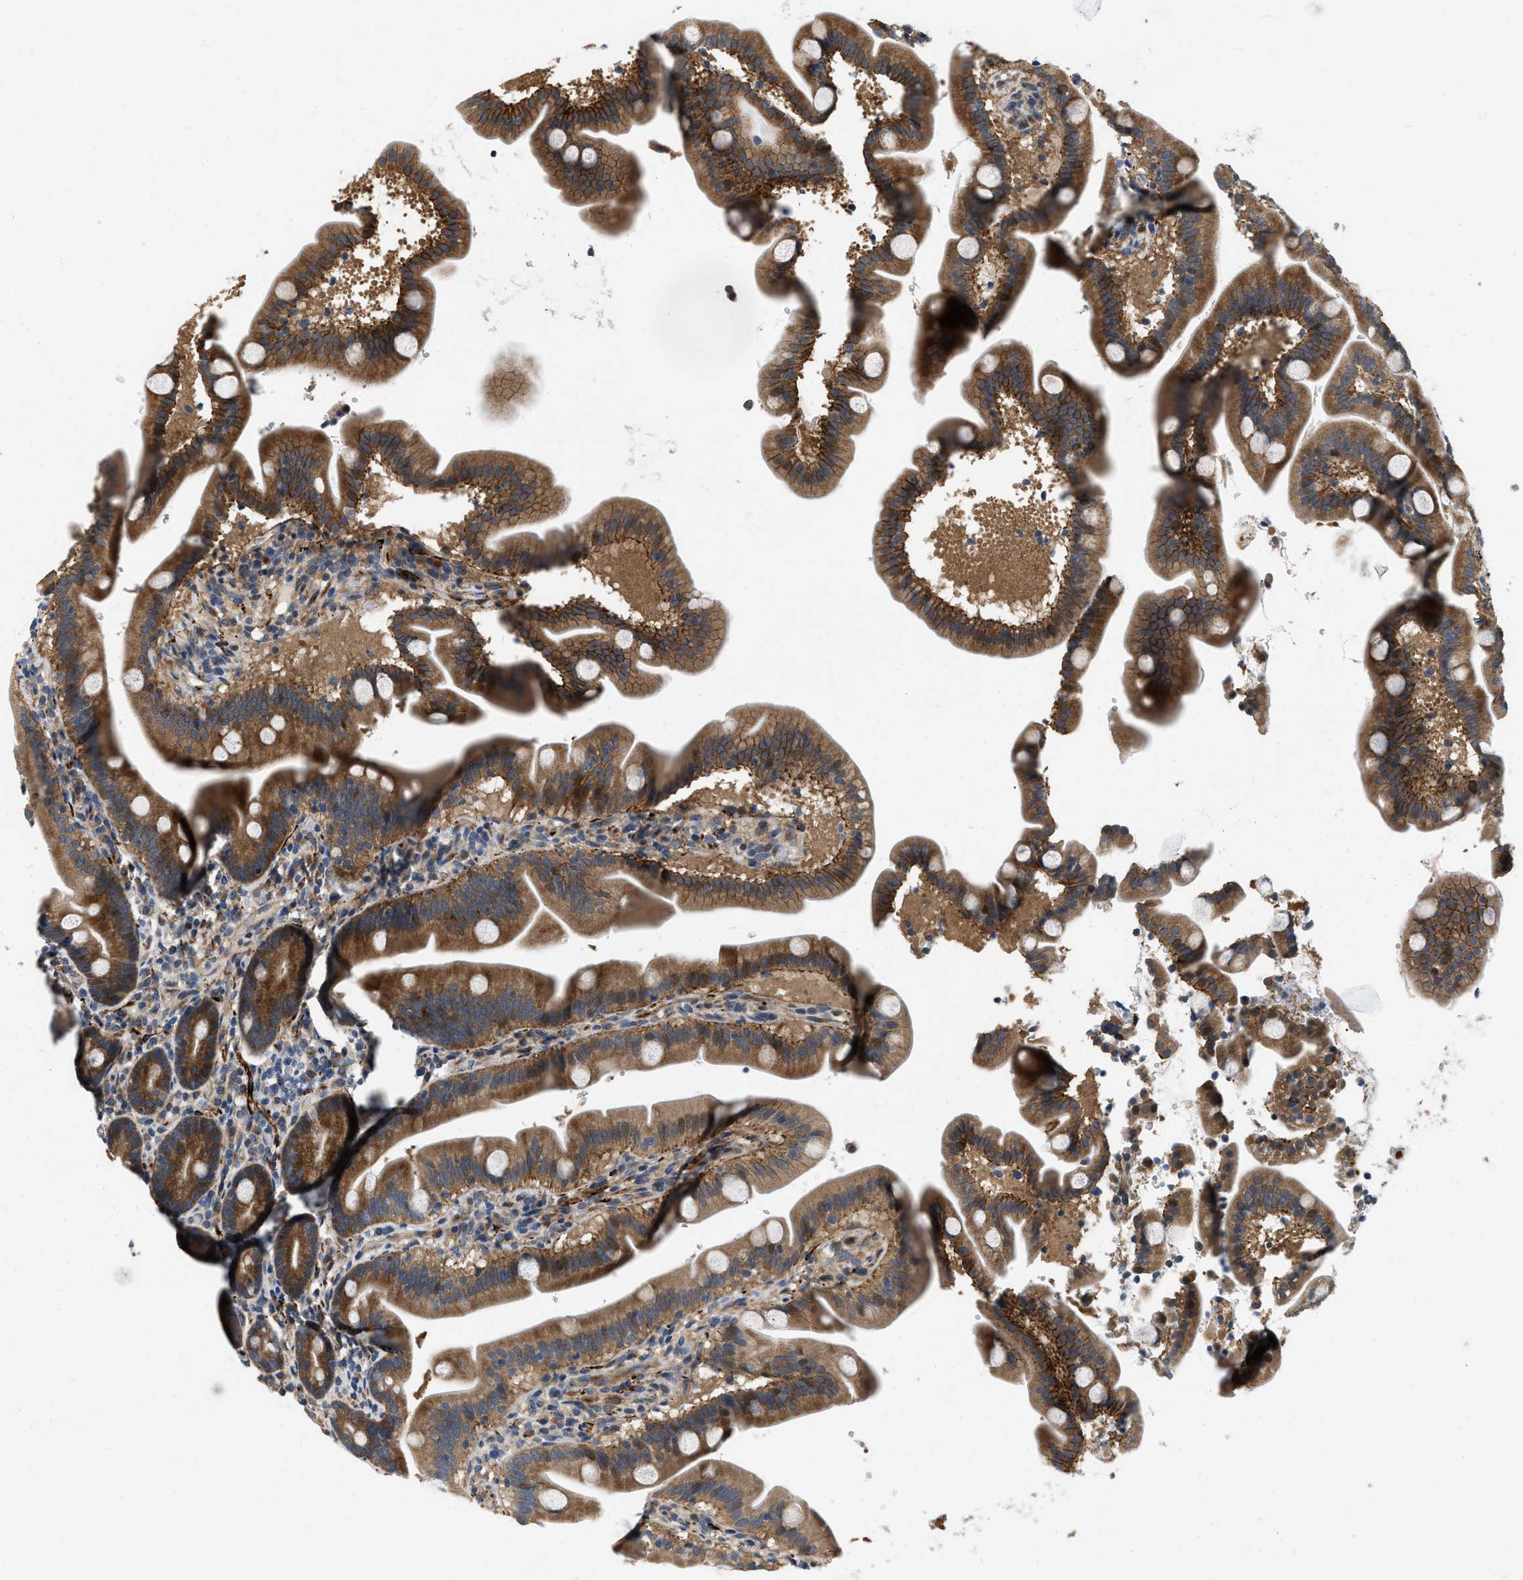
{"staining": {"intensity": "moderate", "quantity": ">75%", "location": "cytoplasmic/membranous"}, "tissue": "duodenum", "cell_type": "Glandular cells", "image_type": "normal", "snomed": [{"axis": "morphology", "description": "Normal tissue, NOS"}, {"axis": "topography", "description": "Duodenum"}], "caption": "IHC image of normal duodenum stained for a protein (brown), which exhibits medium levels of moderate cytoplasmic/membranous positivity in approximately >75% of glandular cells.", "gene": "ZNF599", "patient": {"sex": "male", "age": 54}}